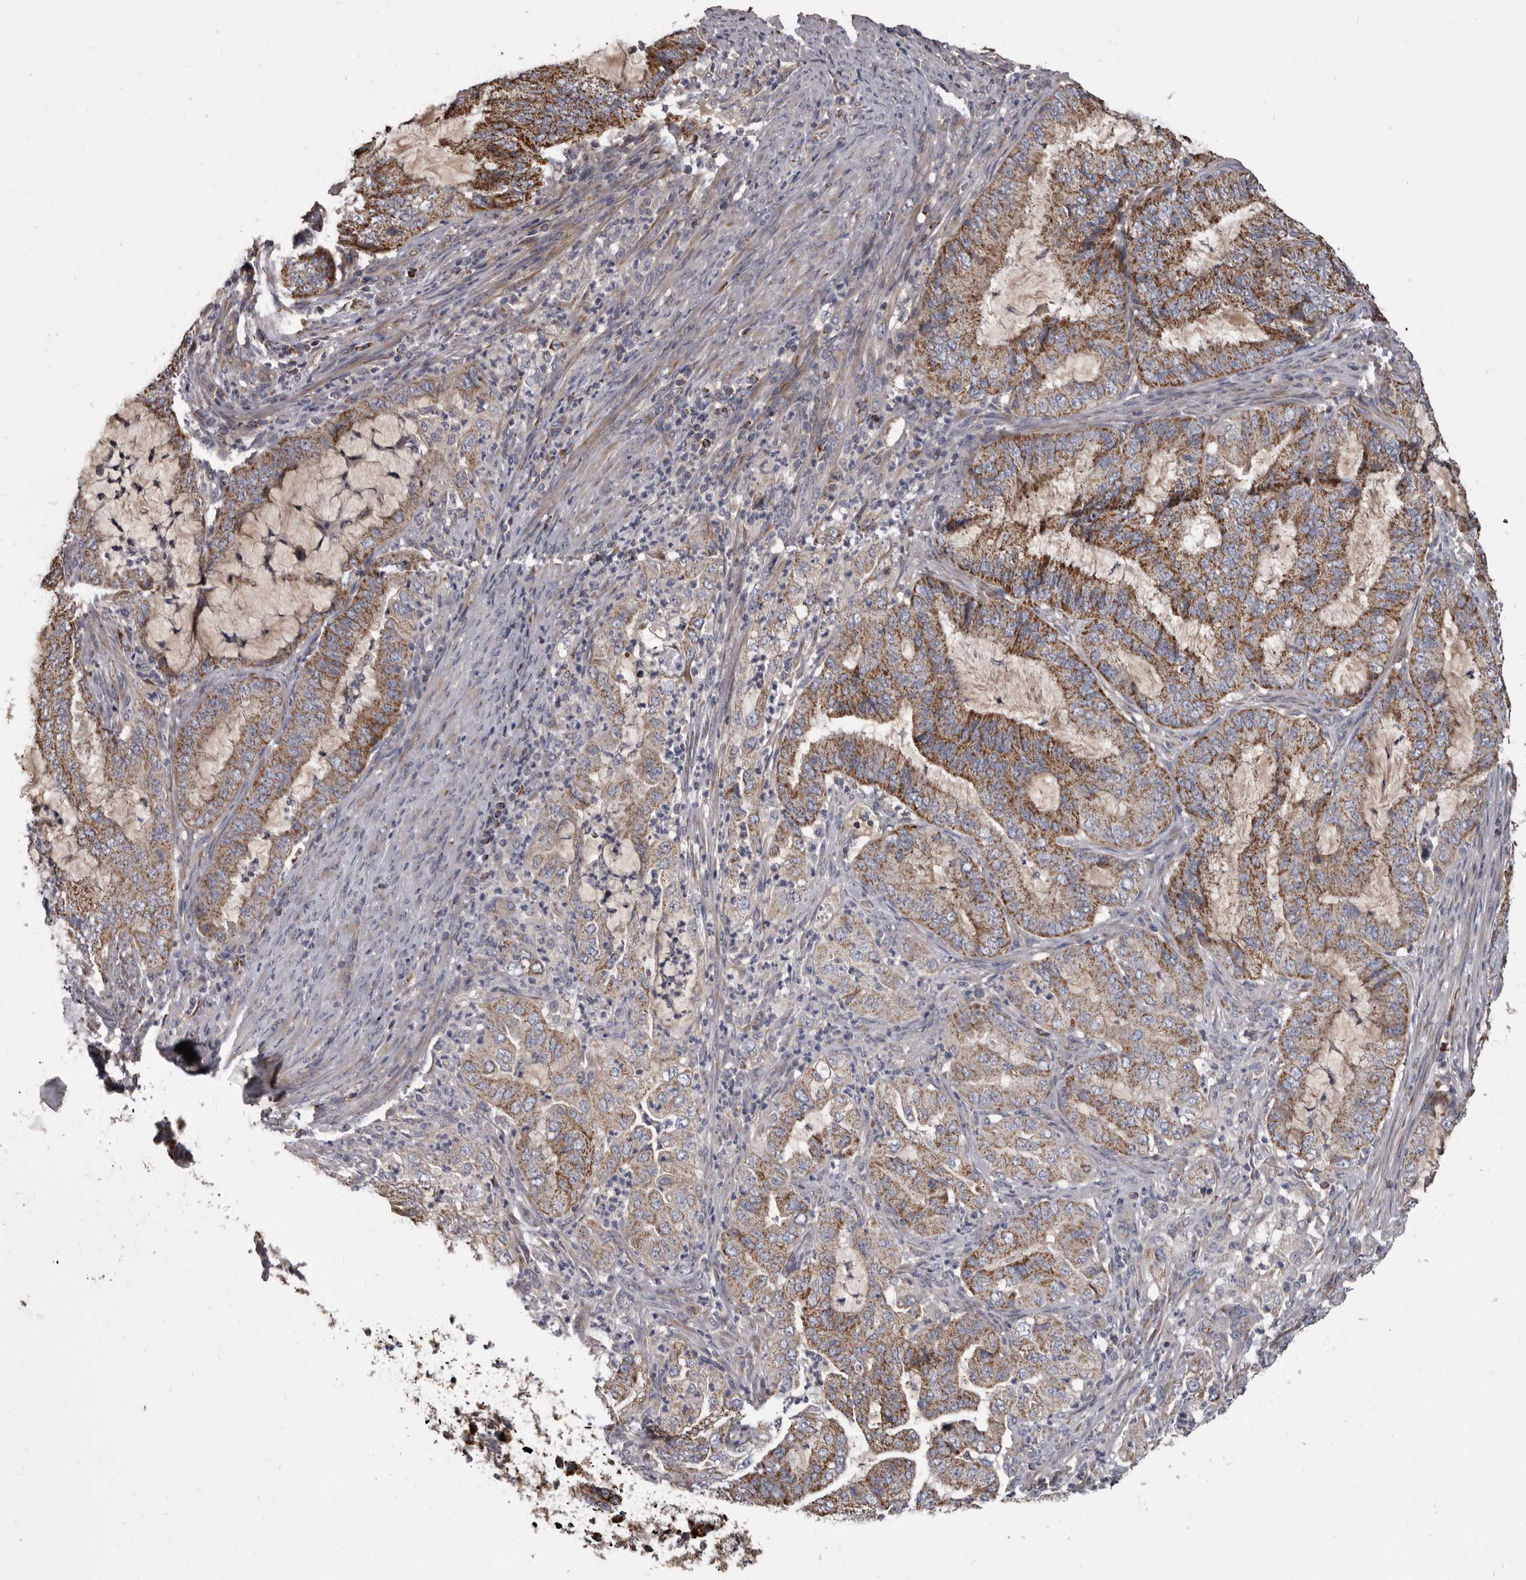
{"staining": {"intensity": "moderate", "quantity": ">75%", "location": "cytoplasmic/membranous"}, "tissue": "endometrial cancer", "cell_type": "Tumor cells", "image_type": "cancer", "snomed": [{"axis": "morphology", "description": "Adenocarcinoma, NOS"}, {"axis": "topography", "description": "Endometrium"}], "caption": "Adenocarcinoma (endometrial) stained with a protein marker reveals moderate staining in tumor cells.", "gene": "ALDH5A1", "patient": {"sex": "female", "age": 51}}